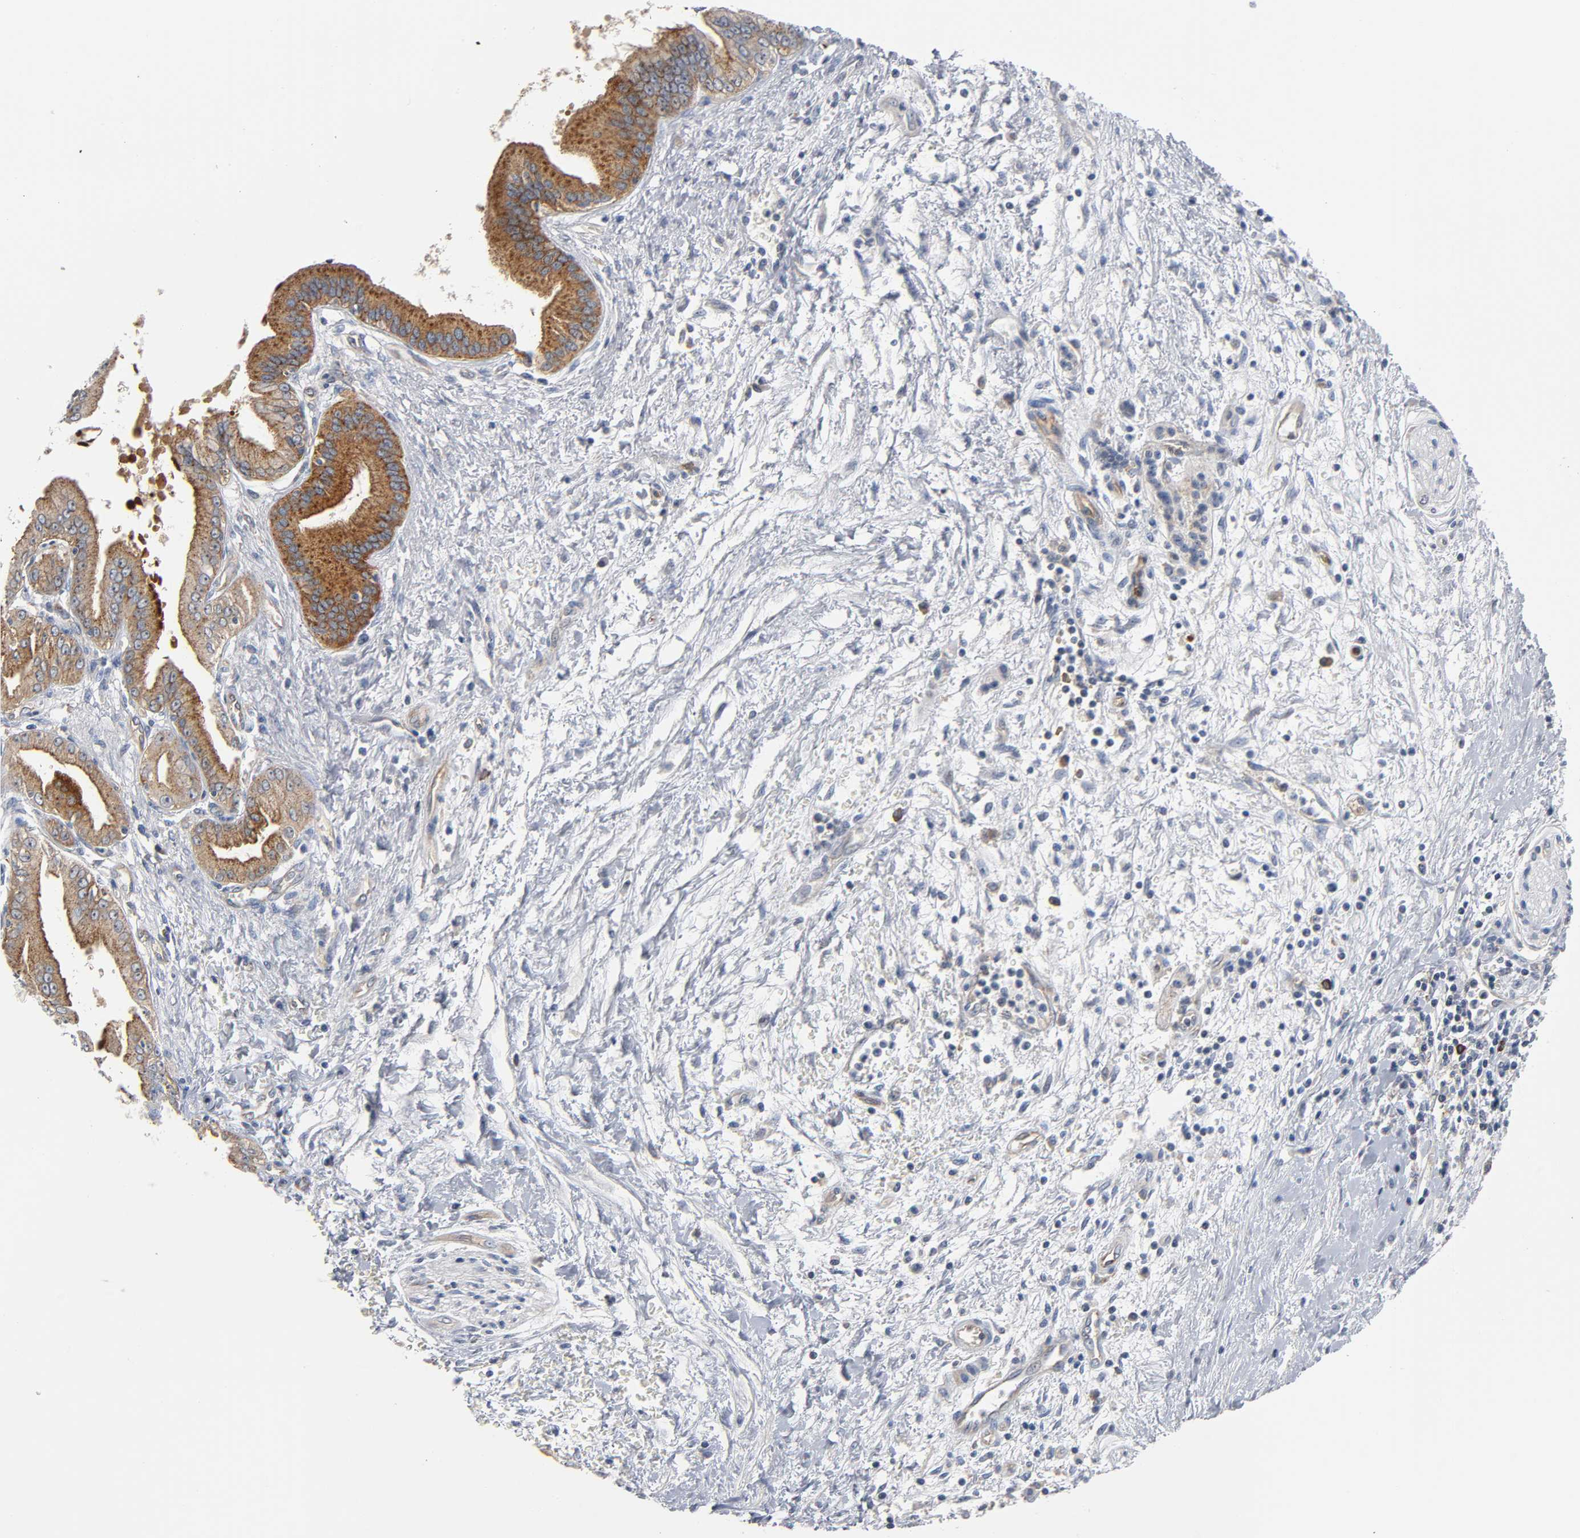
{"staining": {"intensity": "strong", "quantity": ">75%", "location": "cytoplasmic/membranous"}, "tissue": "pancreatic cancer", "cell_type": "Tumor cells", "image_type": "cancer", "snomed": [{"axis": "morphology", "description": "Adenocarcinoma, NOS"}, {"axis": "topography", "description": "Pancreas"}], "caption": "Protein staining by immunohistochemistry demonstrates strong cytoplasmic/membranous staining in approximately >75% of tumor cells in pancreatic cancer.", "gene": "CD2AP", "patient": {"sex": "male", "age": 59}}